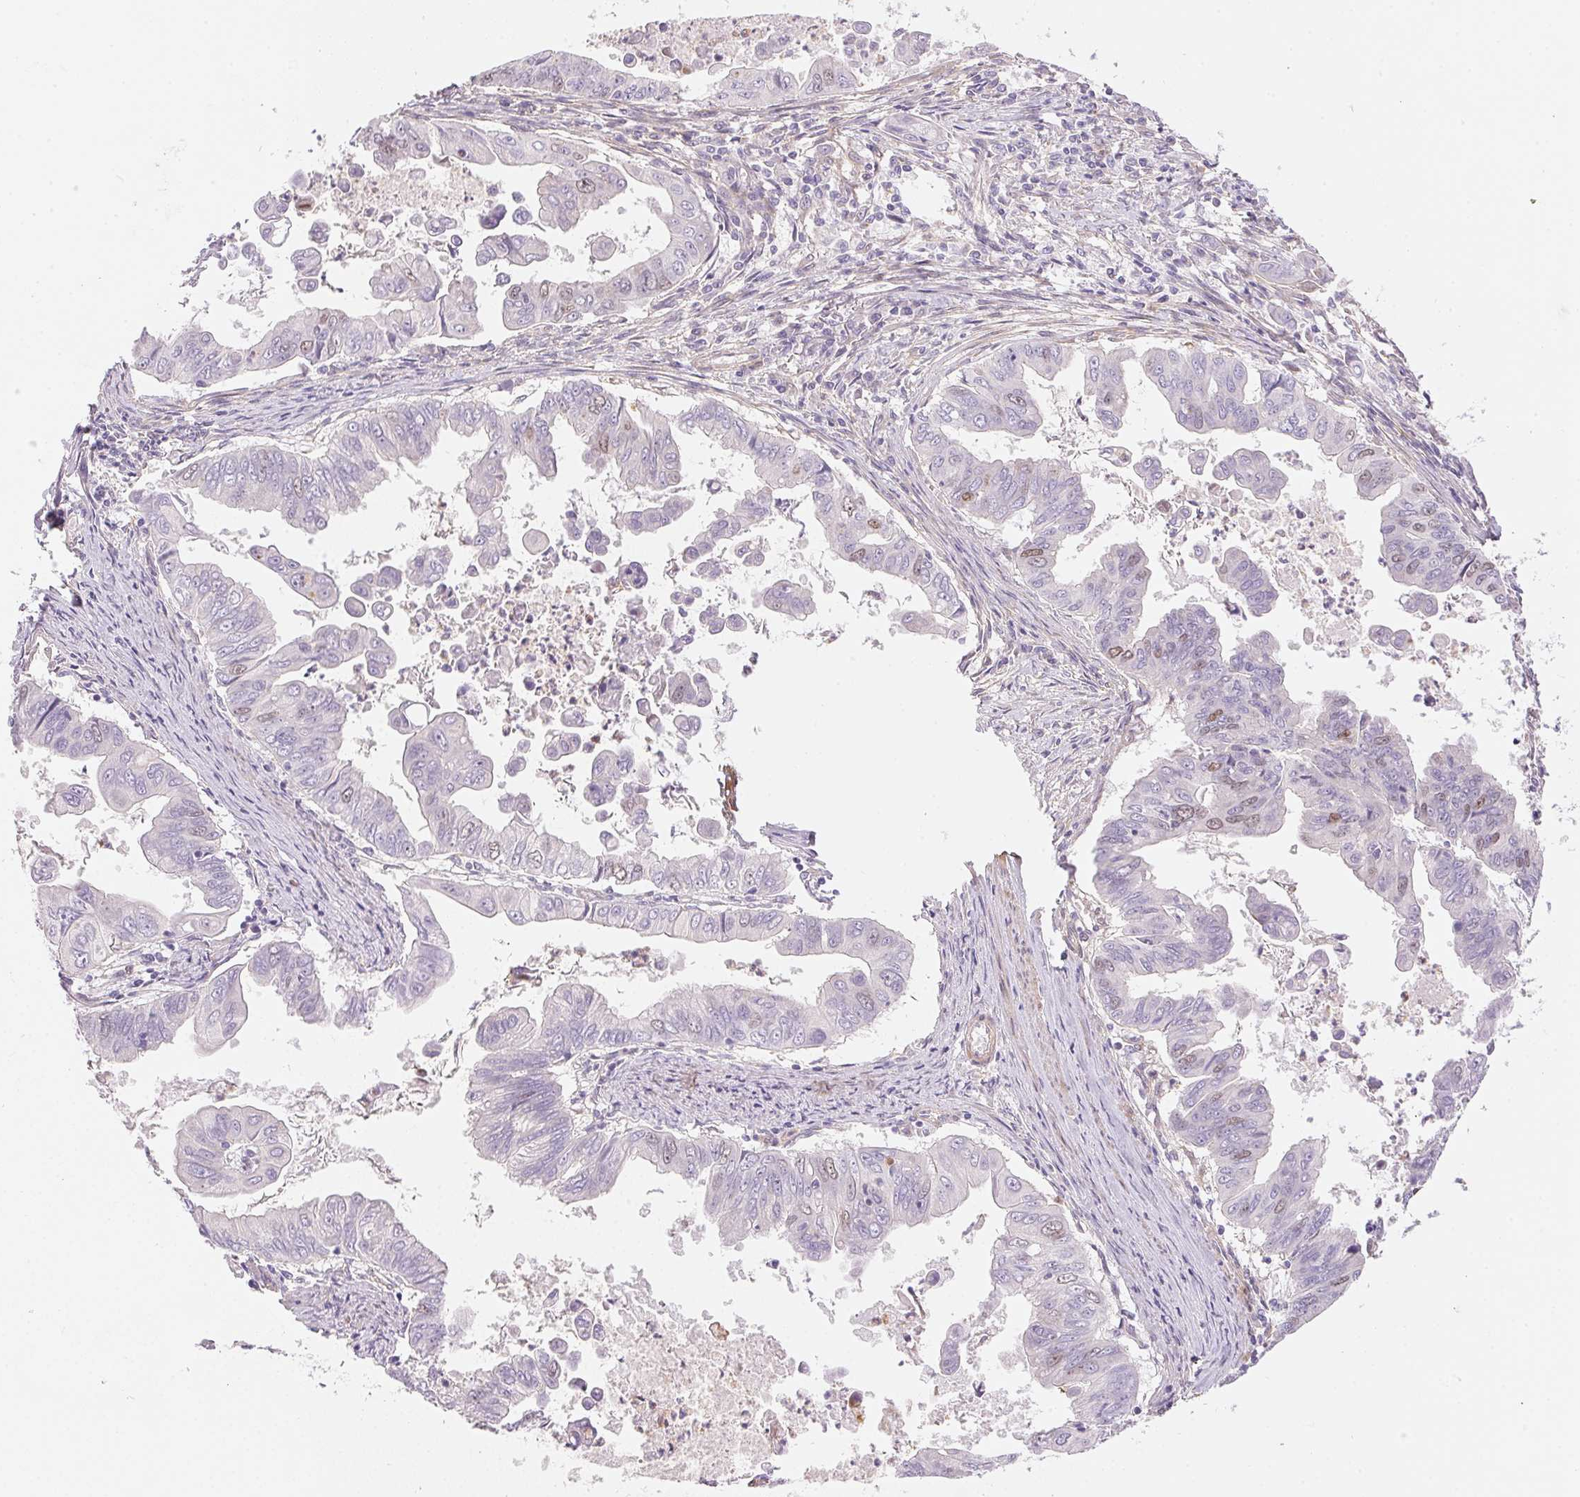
{"staining": {"intensity": "negative", "quantity": "none", "location": "none"}, "tissue": "stomach cancer", "cell_type": "Tumor cells", "image_type": "cancer", "snomed": [{"axis": "morphology", "description": "Adenocarcinoma, NOS"}, {"axis": "topography", "description": "Stomach, upper"}], "caption": "There is no significant expression in tumor cells of stomach cancer (adenocarcinoma). (DAB IHC with hematoxylin counter stain).", "gene": "SMTN", "patient": {"sex": "male", "age": 80}}